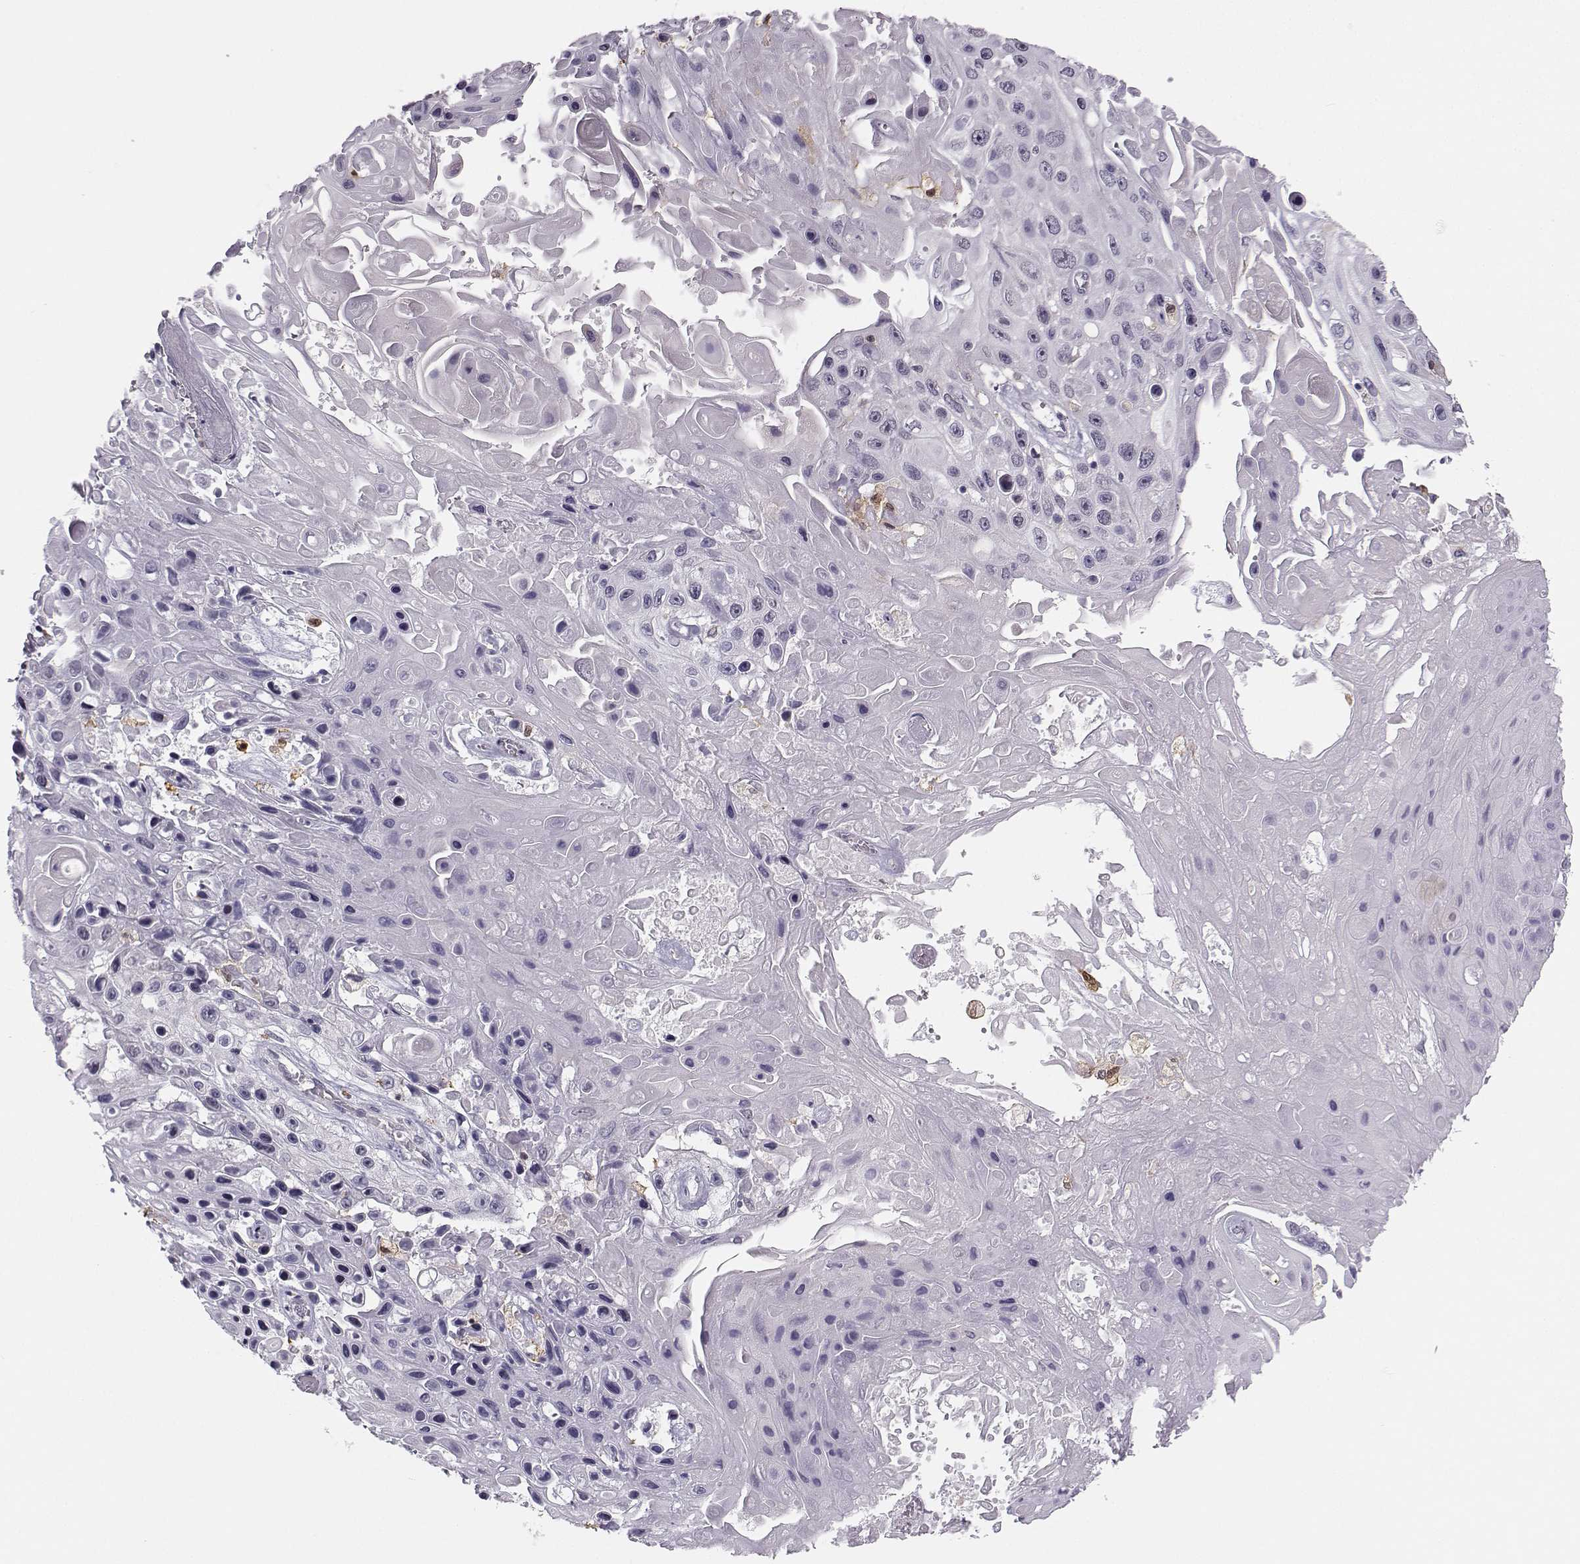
{"staining": {"intensity": "negative", "quantity": "none", "location": "none"}, "tissue": "skin cancer", "cell_type": "Tumor cells", "image_type": "cancer", "snomed": [{"axis": "morphology", "description": "Squamous cell carcinoma, NOS"}, {"axis": "topography", "description": "Skin"}], "caption": "An image of human skin squamous cell carcinoma is negative for staining in tumor cells. (Brightfield microscopy of DAB (3,3'-diaminobenzidine) IHC at high magnification).", "gene": "HTR7", "patient": {"sex": "male", "age": 82}}